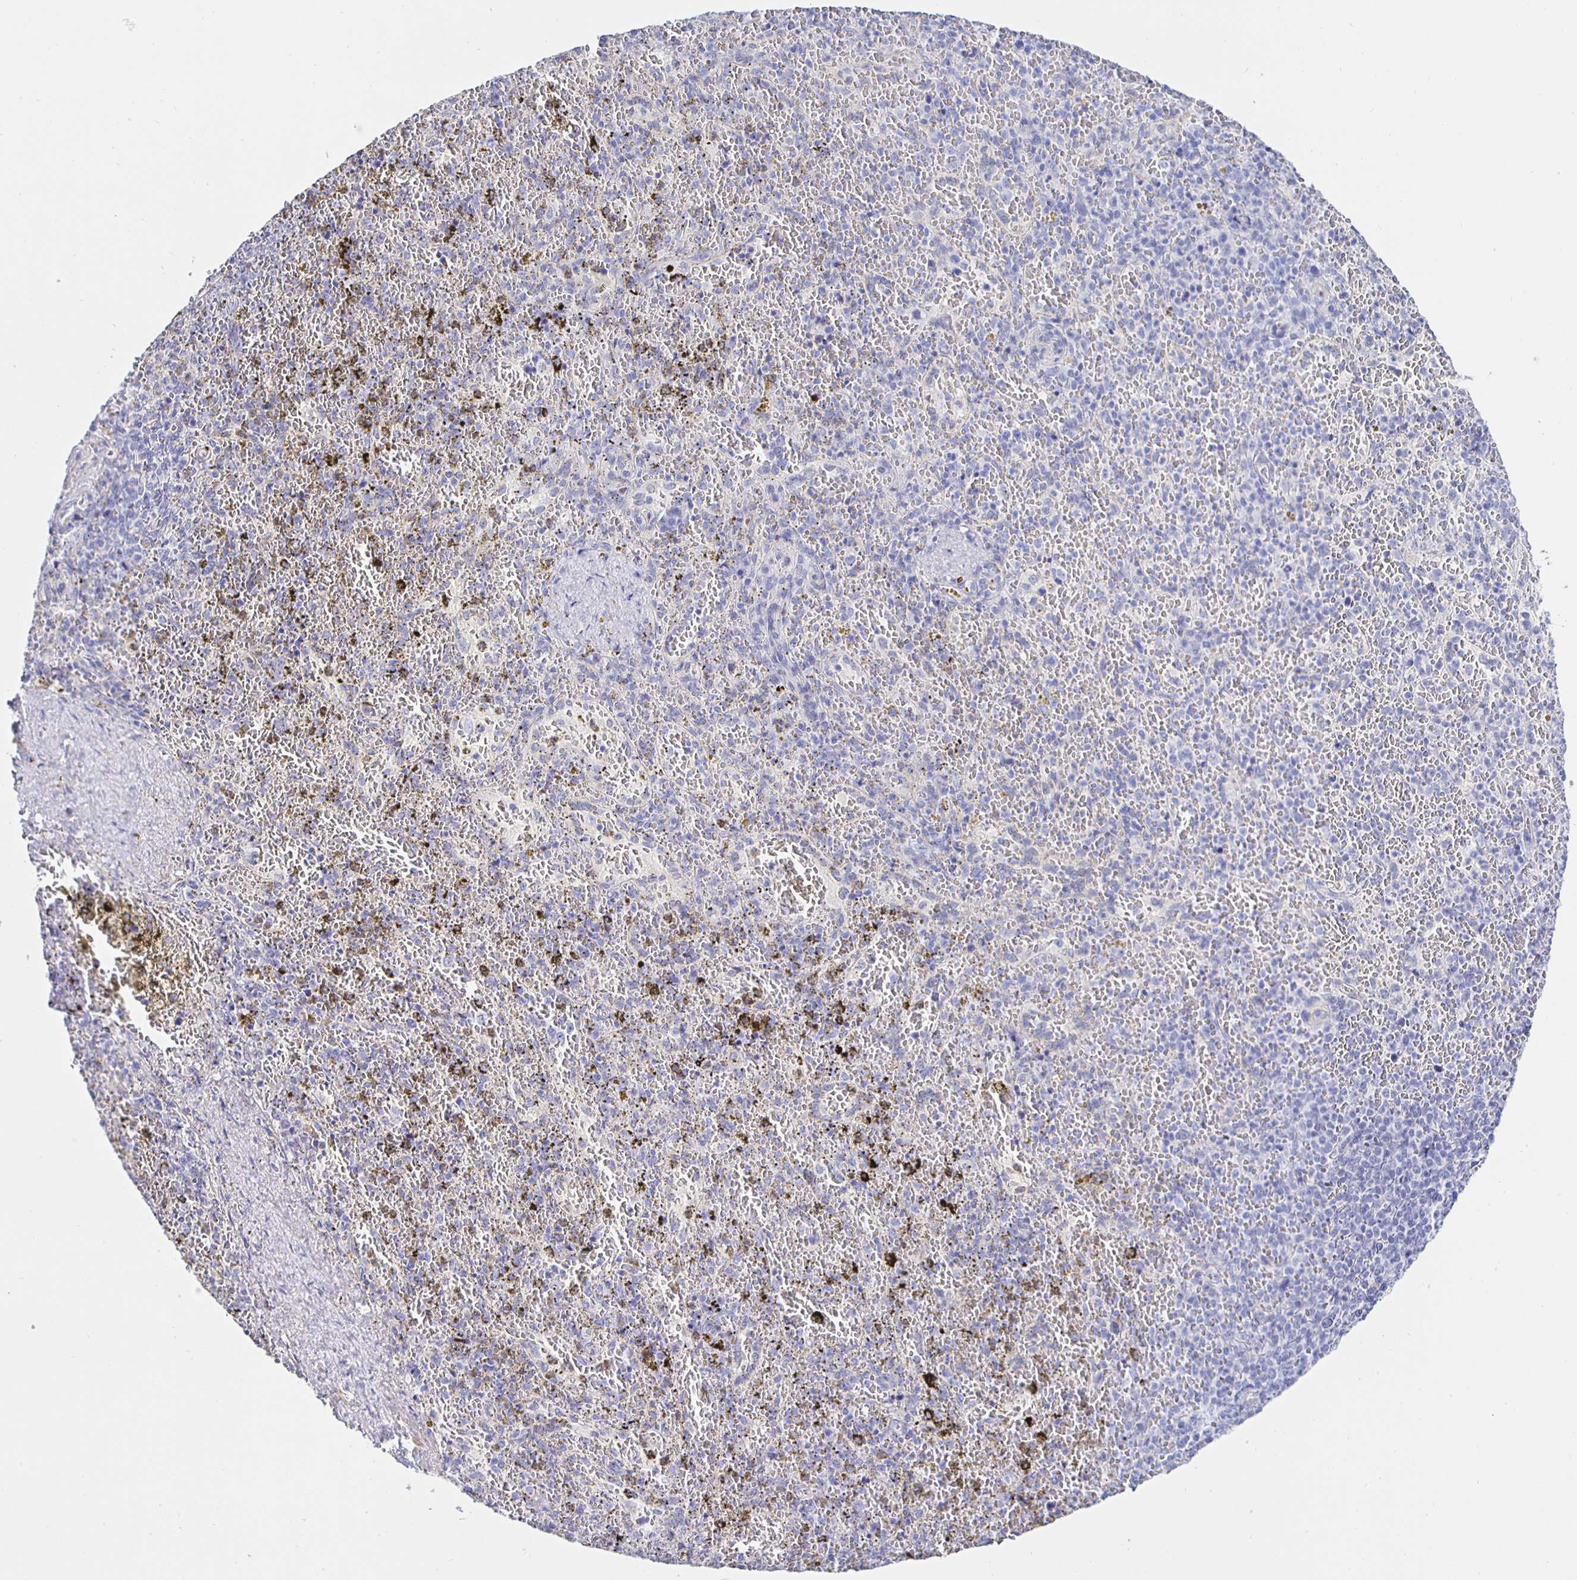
{"staining": {"intensity": "negative", "quantity": "none", "location": "none"}, "tissue": "spleen", "cell_type": "Cells in red pulp", "image_type": "normal", "snomed": [{"axis": "morphology", "description": "Normal tissue, NOS"}, {"axis": "topography", "description": "Spleen"}], "caption": "Immunohistochemical staining of unremarkable spleen demonstrates no significant staining in cells in red pulp. (Immunohistochemistry, brightfield microscopy, high magnification).", "gene": "HSPA4L", "patient": {"sex": "female", "age": 50}}